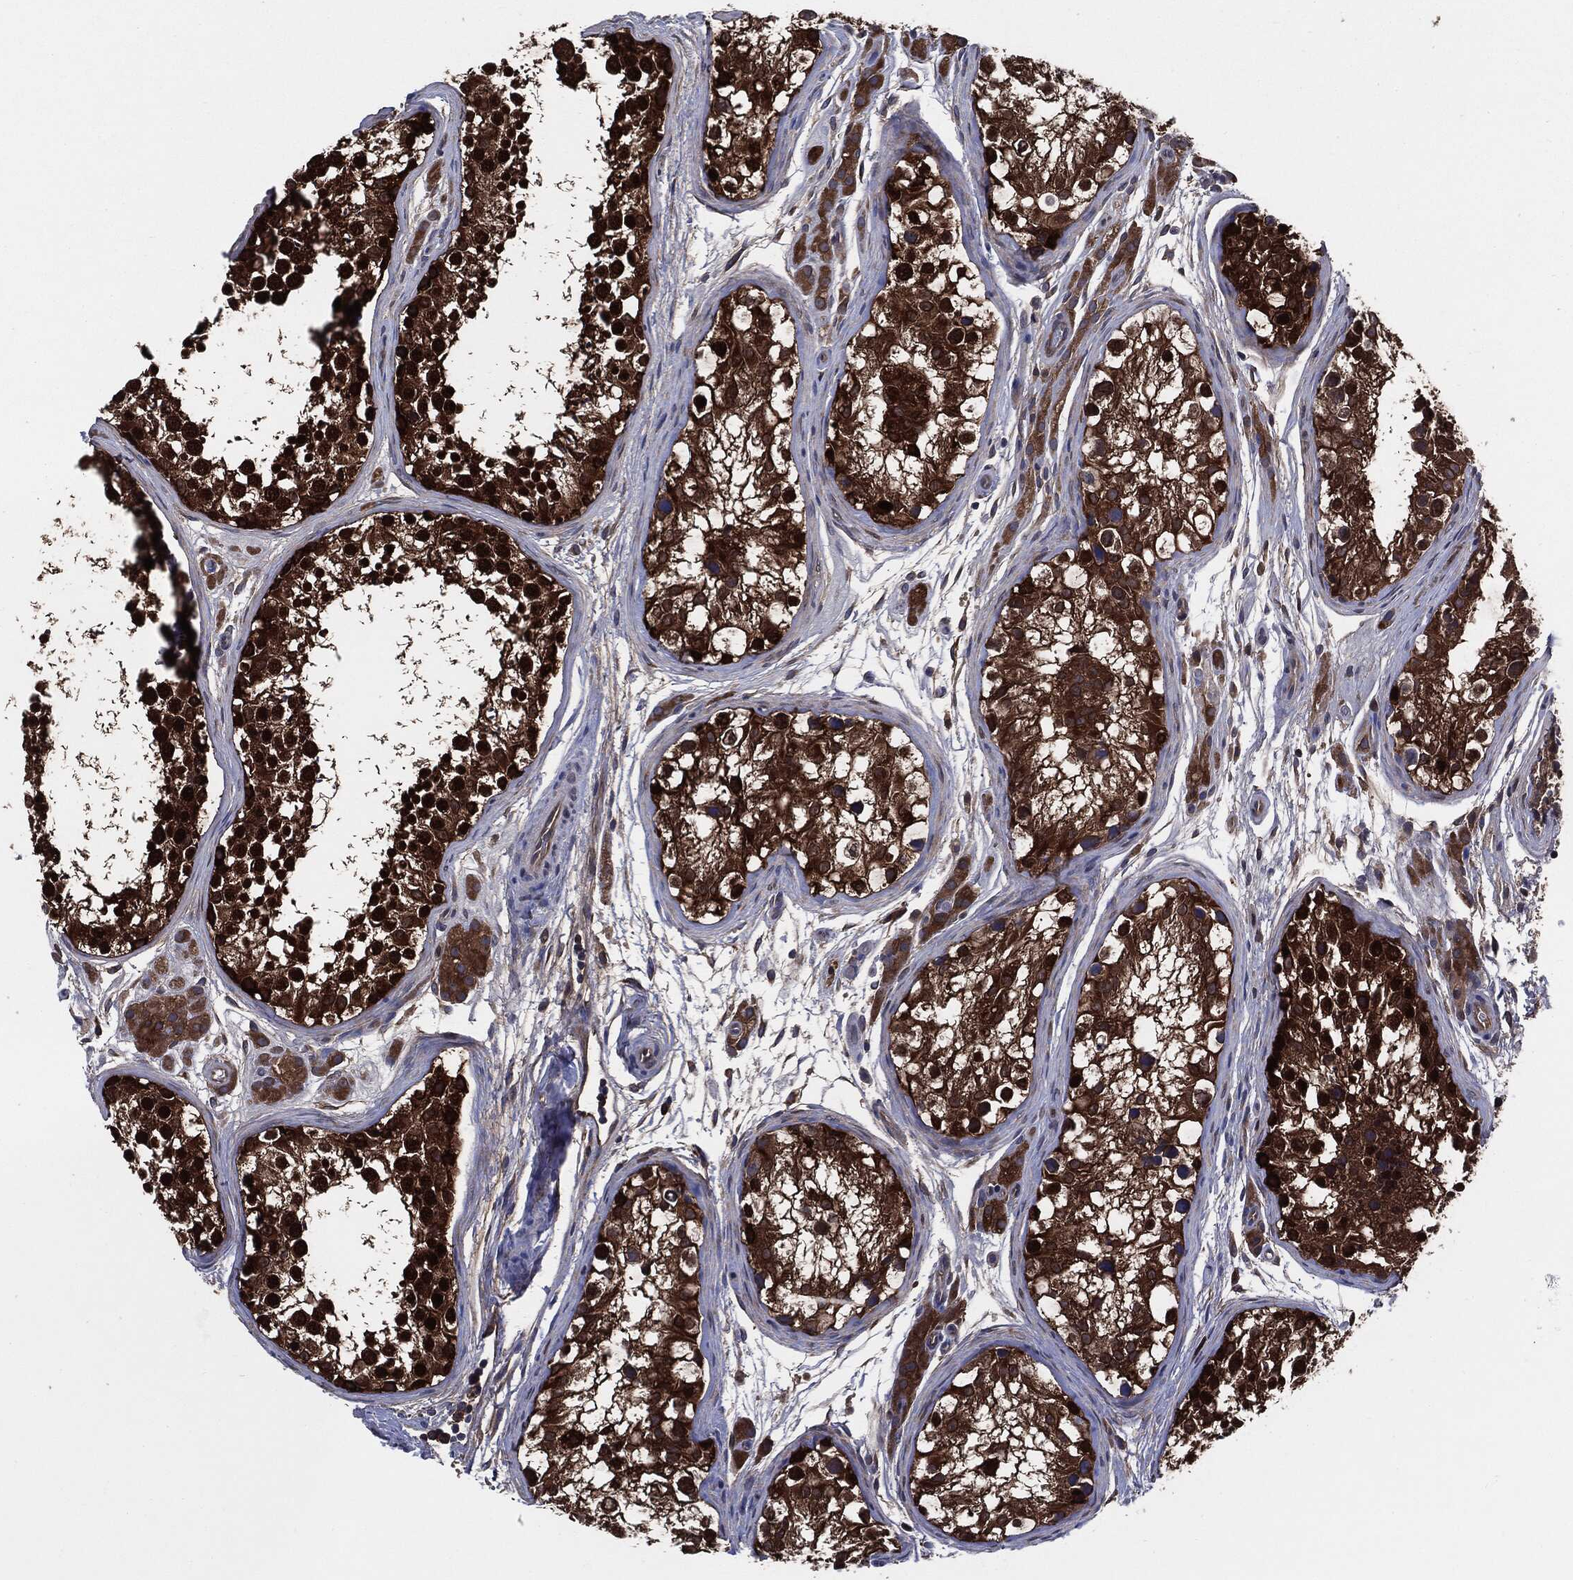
{"staining": {"intensity": "strong", "quantity": ">75%", "location": "cytoplasmic/membranous,nuclear"}, "tissue": "testis", "cell_type": "Cells in seminiferous ducts", "image_type": "normal", "snomed": [{"axis": "morphology", "description": "Normal tissue, NOS"}, {"axis": "topography", "description": "Testis"}], "caption": "Immunohistochemical staining of unremarkable human testis shows high levels of strong cytoplasmic/membranous,nuclear expression in about >75% of cells in seminiferous ducts.", "gene": "XPNPEP1", "patient": {"sex": "male", "age": 31}}